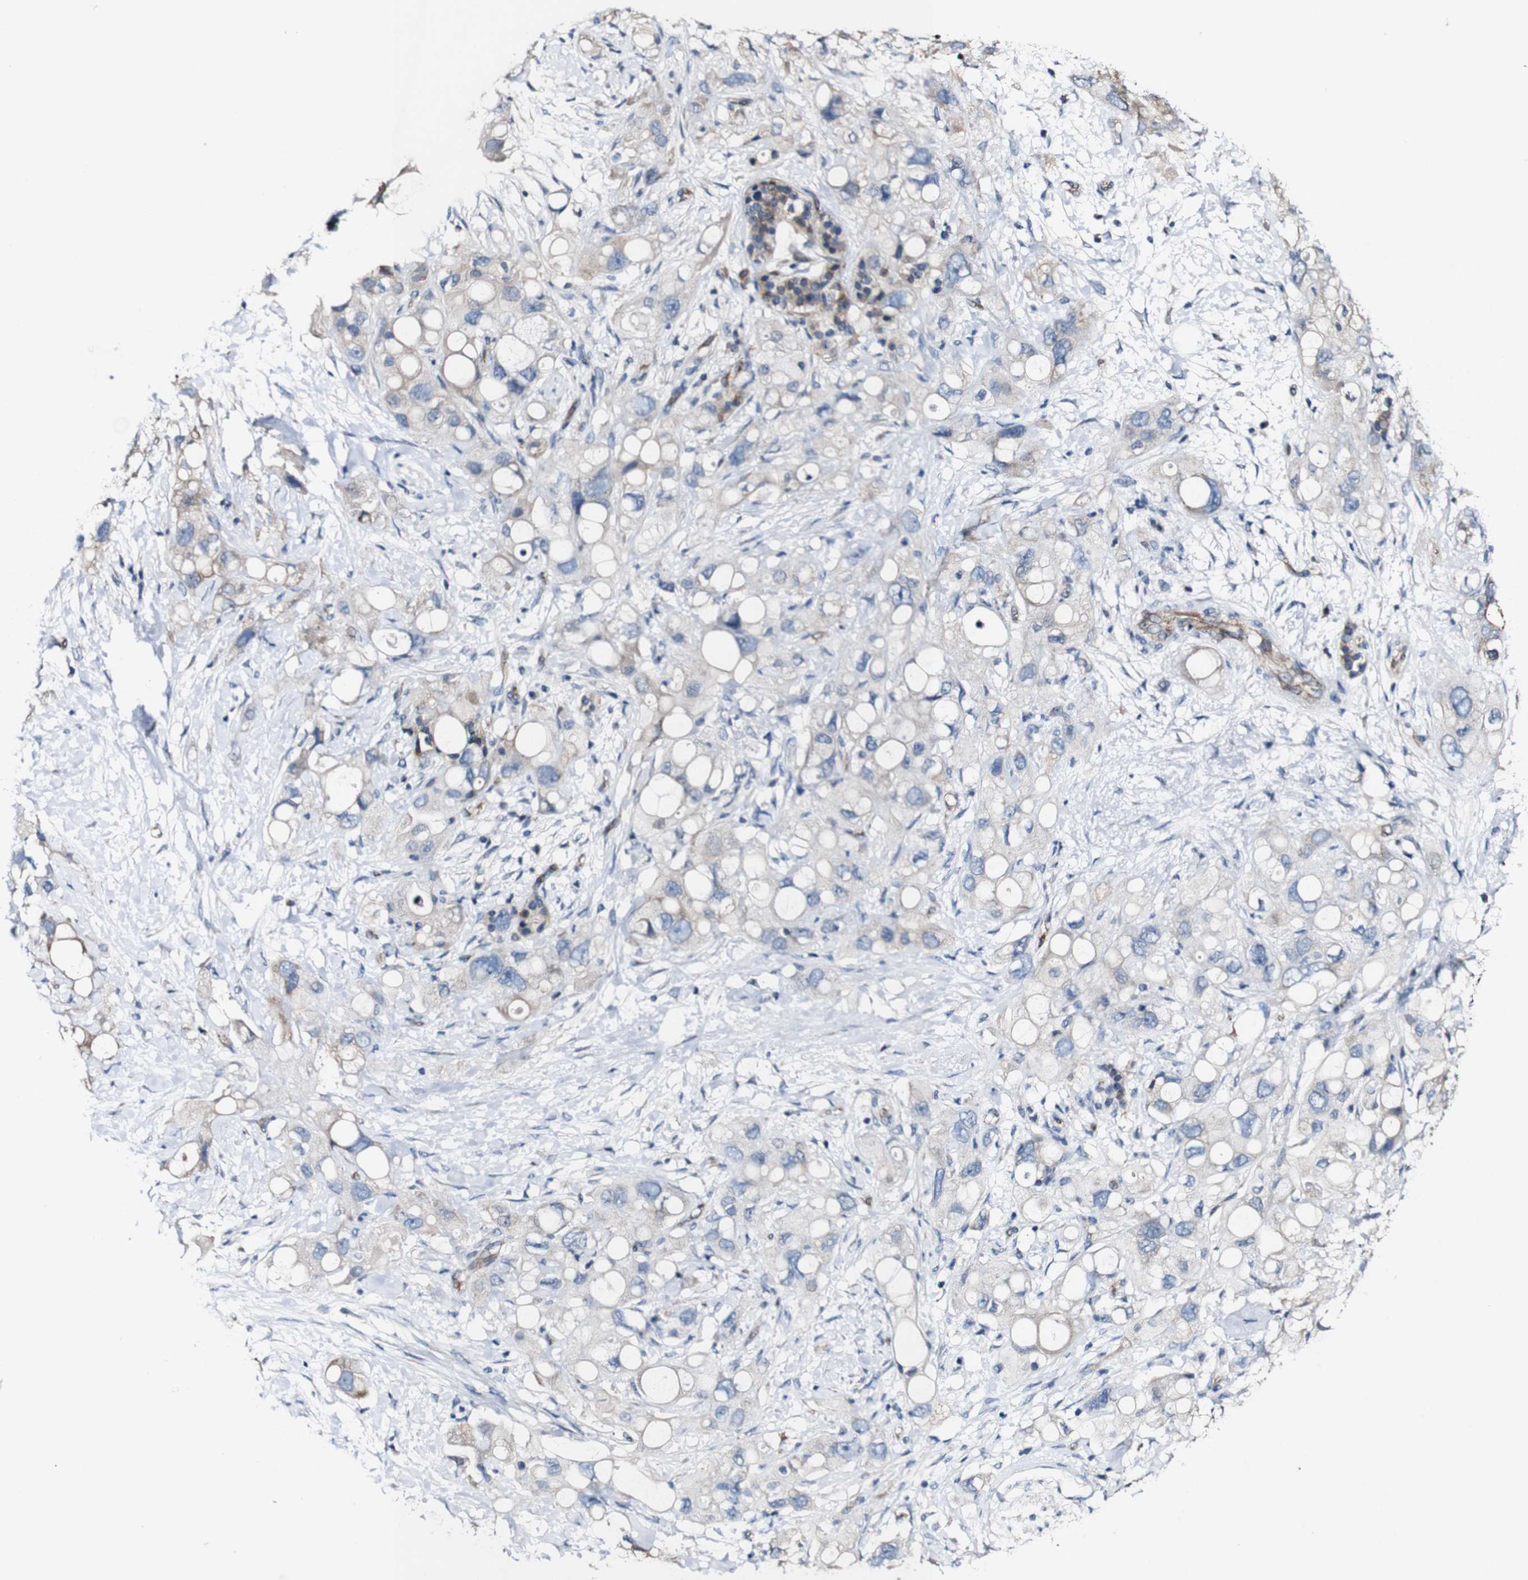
{"staining": {"intensity": "weak", "quantity": "<25%", "location": "cytoplasmic/membranous"}, "tissue": "pancreatic cancer", "cell_type": "Tumor cells", "image_type": "cancer", "snomed": [{"axis": "morphology", "description": "Adenocarcinoma, NOS"}, {"axis": "topography", "description": "Pancreas"}], "caption": "Tumor cells show no significant expression in adenocarcinoma (pancreatic).", "gene": "GRAMD1A", "patient": {"sex": "female", "age": 56}}